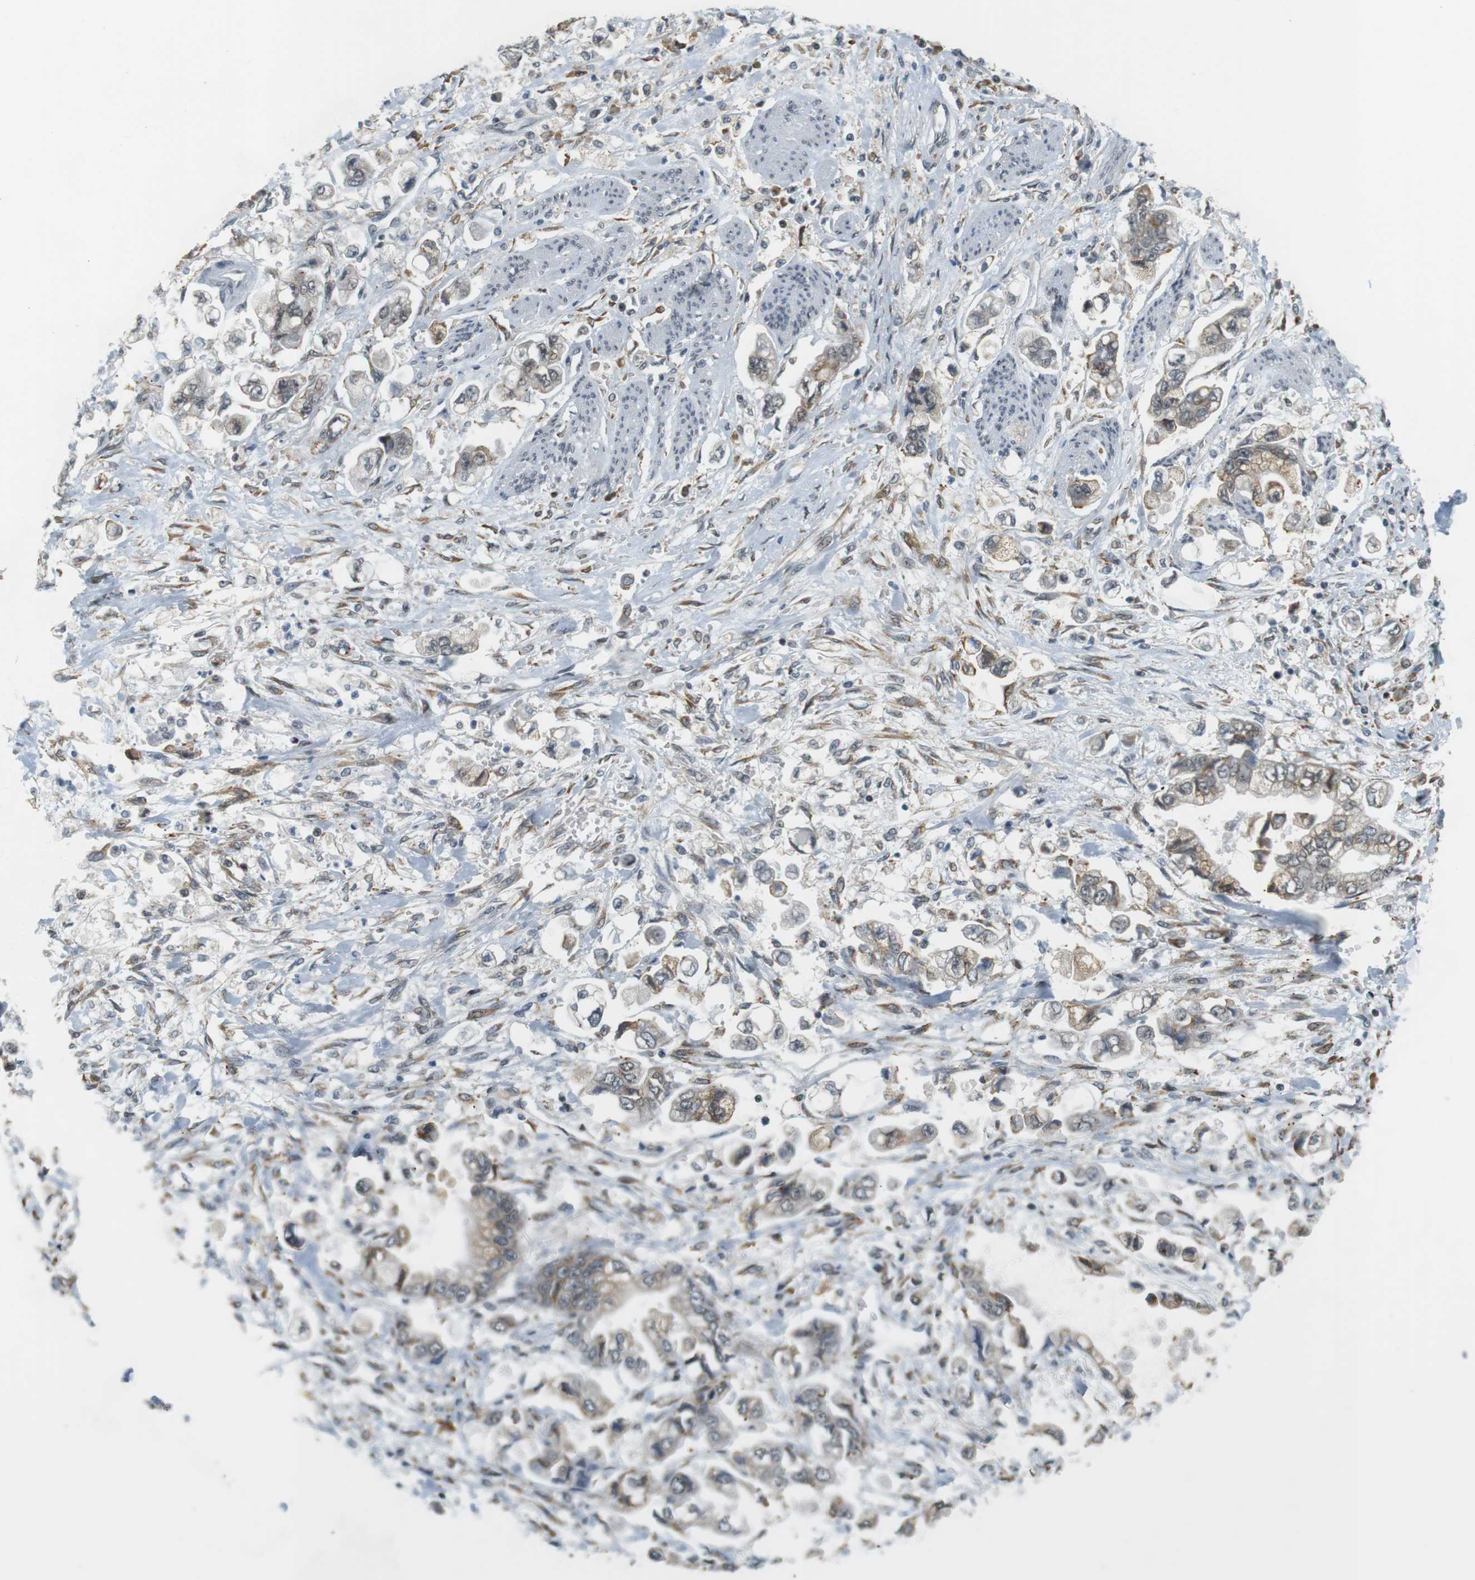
{"staining": {"intensity": "weak", "quantity": "25%-75%", "location": "nuclear"}, "tissue": "stomach cancer", "cell_type": "Tumor cells", "image_type": "cancer", "snomed": [{"axis": "morphology", "description": "Normal tissue, NOS"}, {"axis": "morphology", "description": "Adenocarcinoma, NOS"}, {"axis": "topography", "description": "Stomach"}], "caption": "A photomicrograph of human stomach adenocarcinoma stained for a protein shows weak nuclear brown staining in tumor cells. The staining was performed using DAB to visualize the protein expression in brown, while the nuclei were stained in blue with hematoxylin (Magnification: 20x).", "gene": "RNF38", "patient": {"sex": "male", "age": 62}}